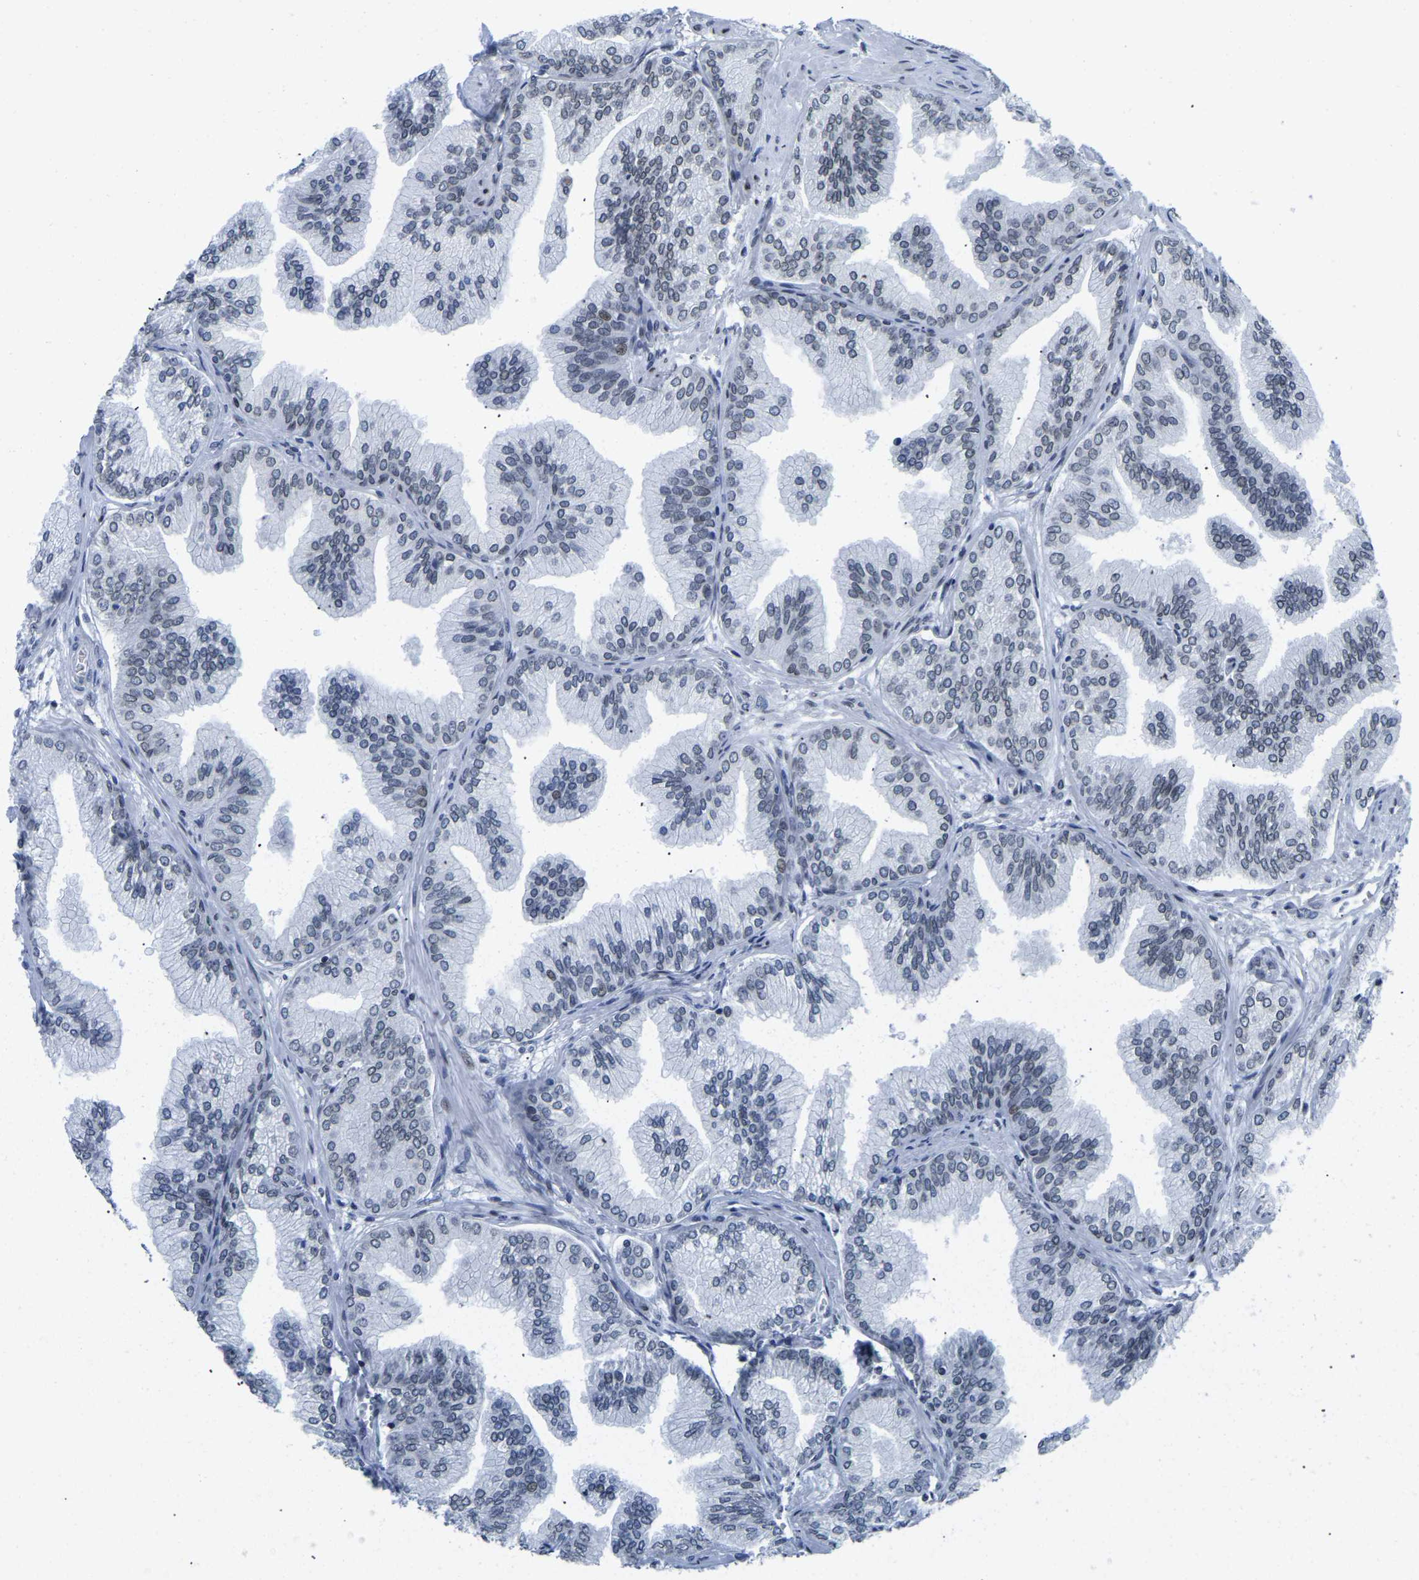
{"staining": {"intensity": "weak", "quantity": "<25%", "location": "cytoplasmic/membranous,nuclear"}, "tissue": "prostate cancer", "cell_type": "Tumor cells", "image_type": "cancer", "snomed": [{"axis": "morphology", "description": "Adenocarcinoma, Low grade"}, {"axis": "topography", "description": "Prostate"}], "caption": "This is an immunohistochemistry micrograph of human prostate cancer (low-grade adenocarcinoma). There is no expression in tumor cells.", "gene": "UPK3A", "patient": {"sex": "male", "age": 52}}